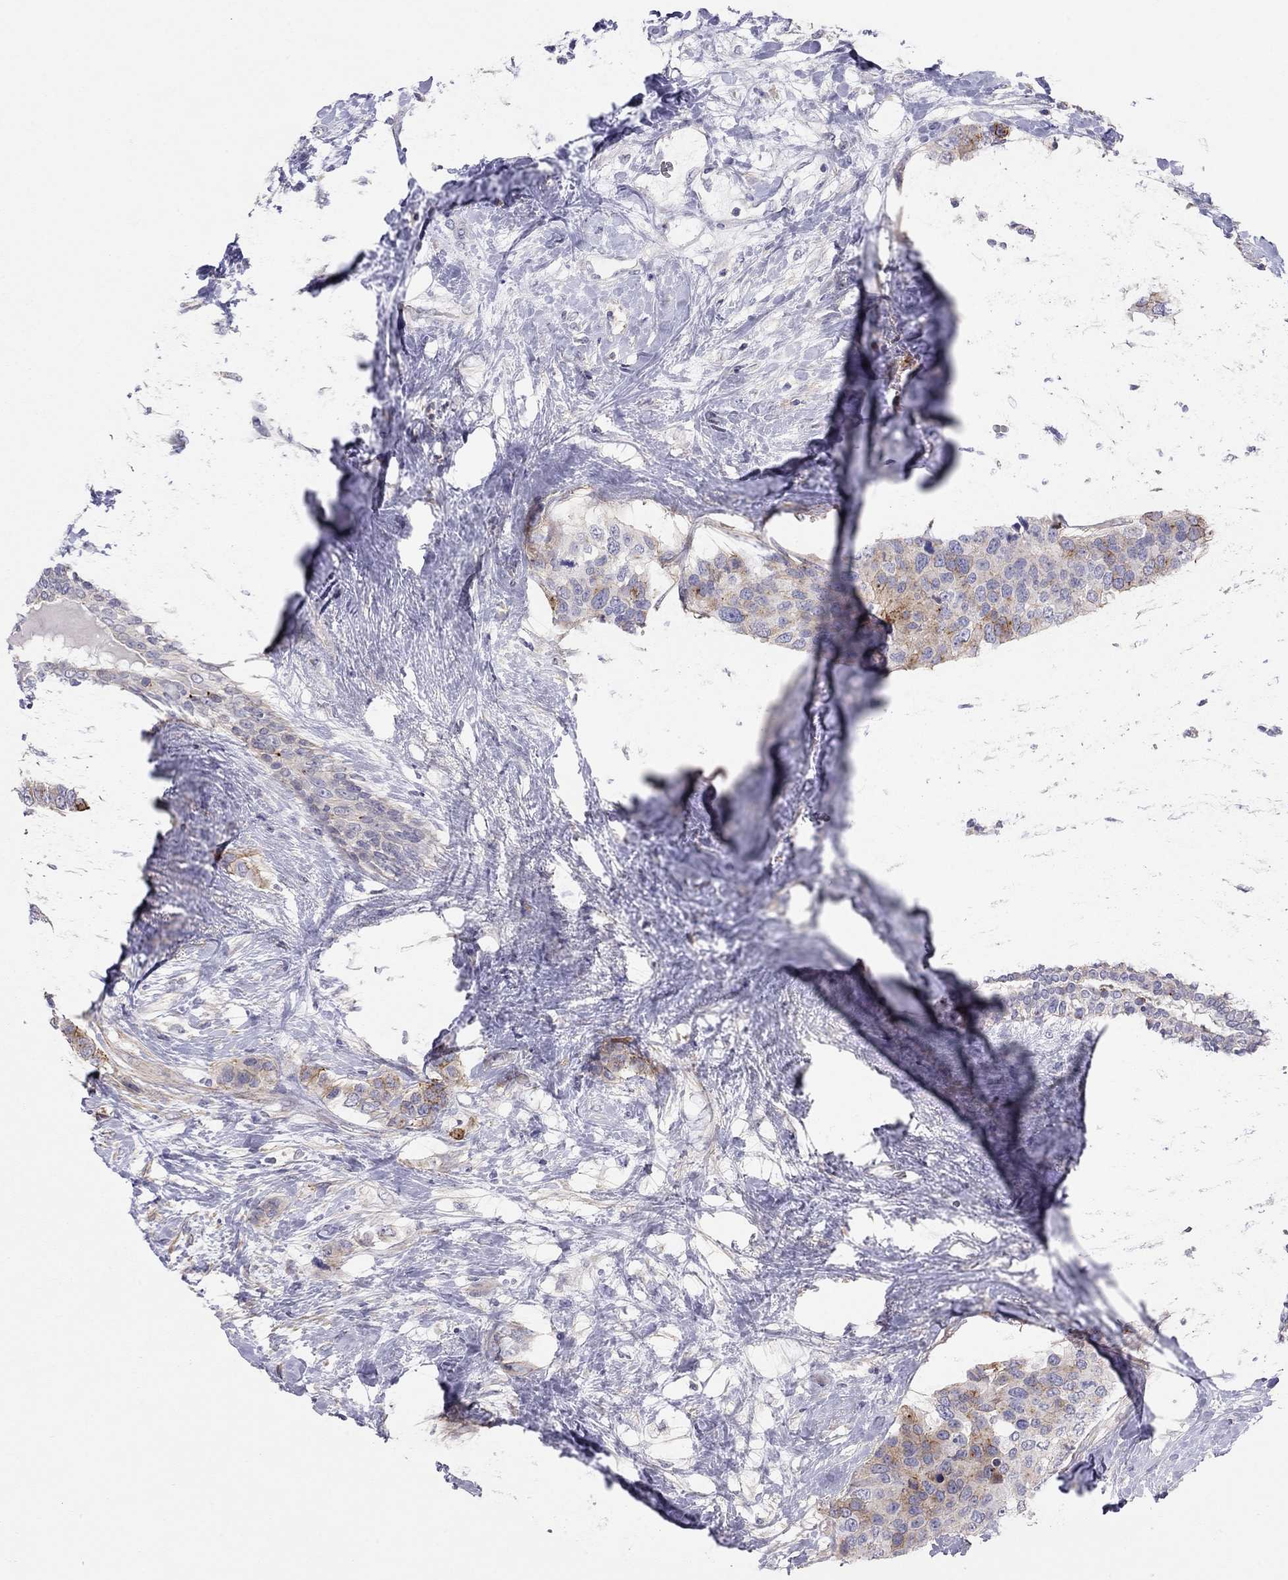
{"staining": {"intensity": "weak", "quantity": "<25%", "location": "cytoplasmic/membranous"}, "tissue": "breast cancer", "cell_type": "Tumor cells", "image_type": "cancer", "snomed": [{"axis": "morphology", "description": "Lobular carcinoma"}, {"axis": "topography", "description": "Breast"}], "caption": "Immunohistochemistry image of neoplastic tissue: lobular carcinoma (breast) stained with DAB (3,3'-diaminobenzidine) shows no significant protein expression in tumor cells.", "gene": "SYTL2", "patient": {"sex": "female", "age": 59}}